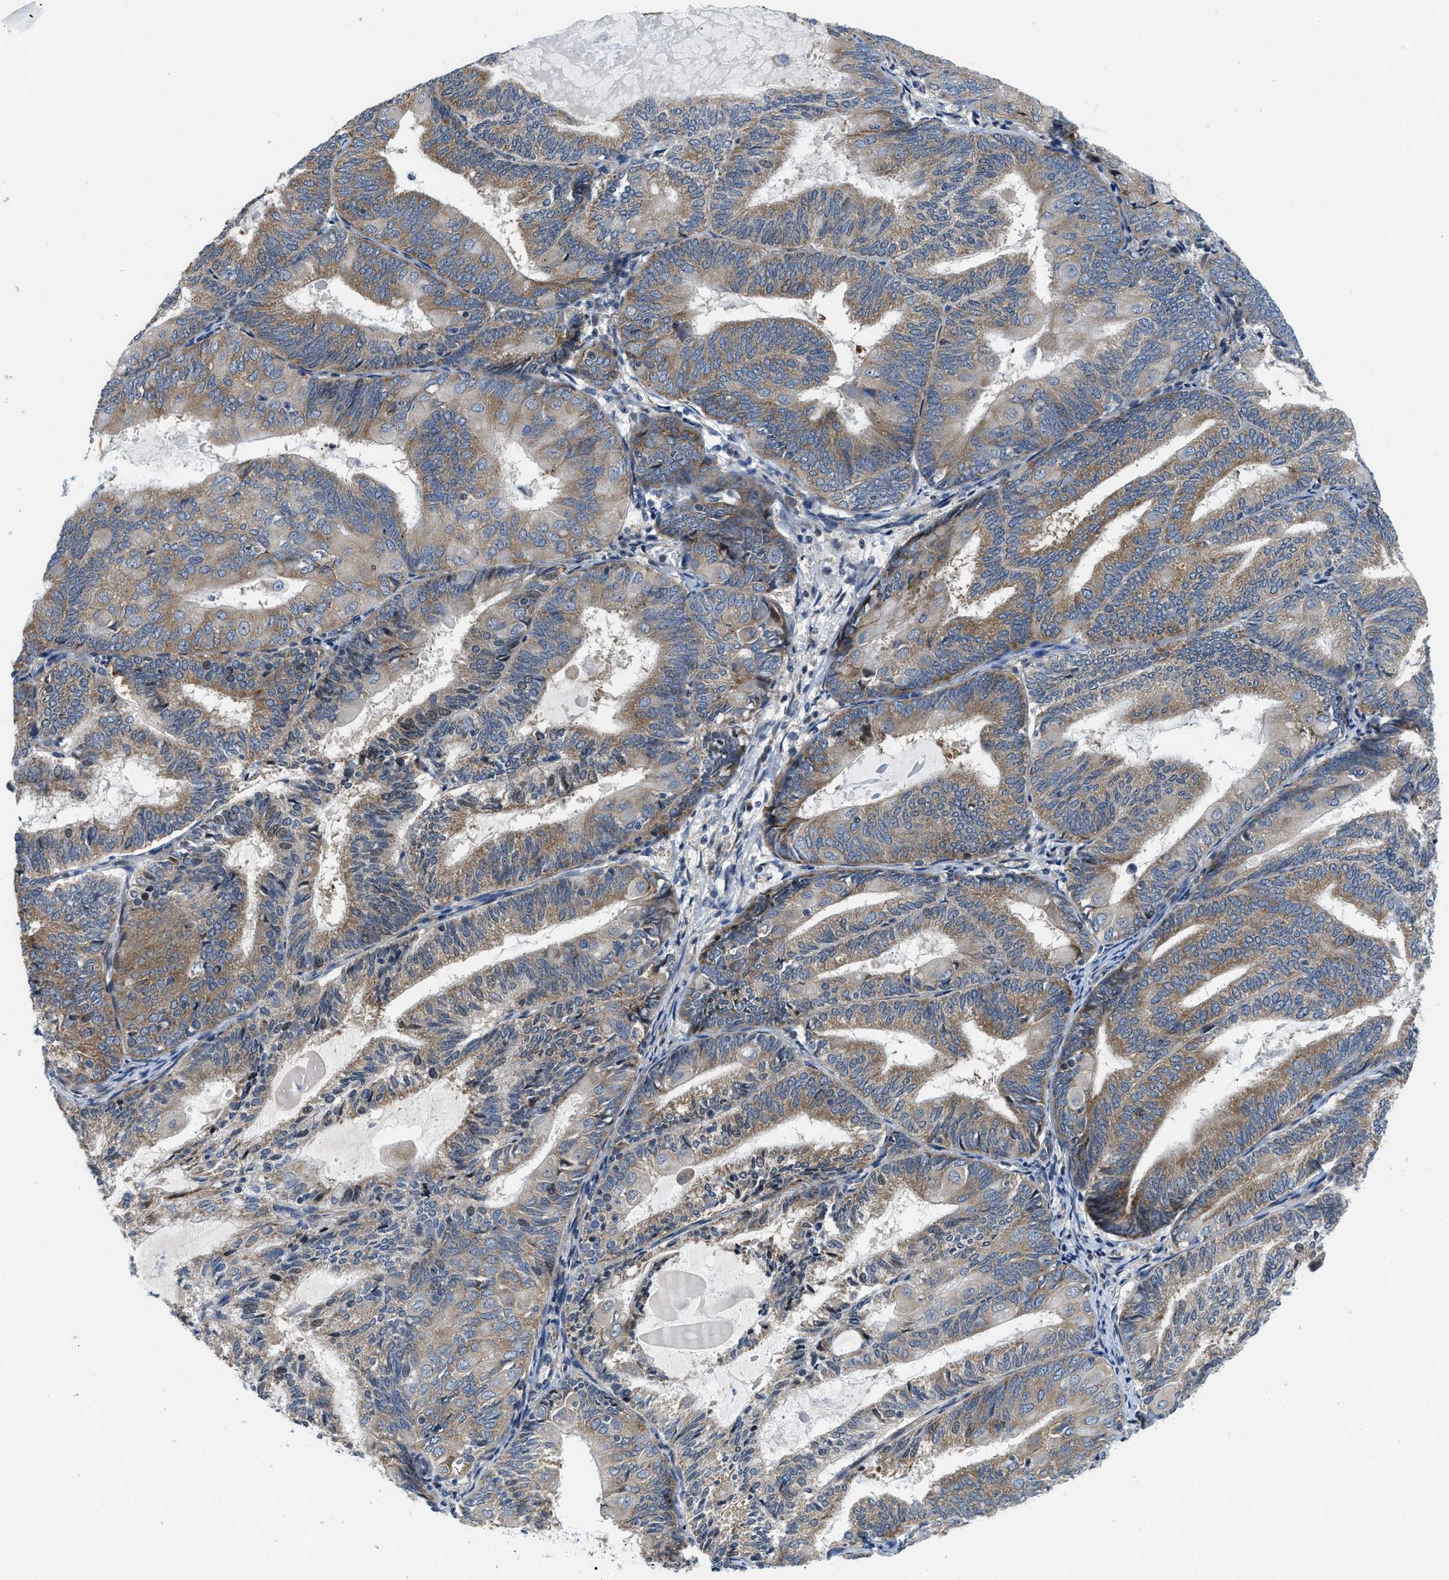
{"staining": {"intensity": "weak", "quantity": ">75%", "location": "cytoplasmic/membranous"}, "tissue": "endometrial cancer", "cell_type": "Tumor cells", "image_type": "cancer", "snomed": [{"axis": "morphology", "description": "Adenocarcinoma, NOS"}, {"axis": "topography", "description": "Endometrium"}], "caption": "Immunohistochemistry photomicrograph of neoplastic tissue: endometrial cancer (adenocarcinoma) stained using immunohistochemistry shows low levels of weak protein expression localized specifically in the cytoplasmic/membranous of tumor cells, appearing as a cytoplasmic/membranous brown color.", "gene": "IKBKE", "patient": {"sex": "female", "age": 81}}